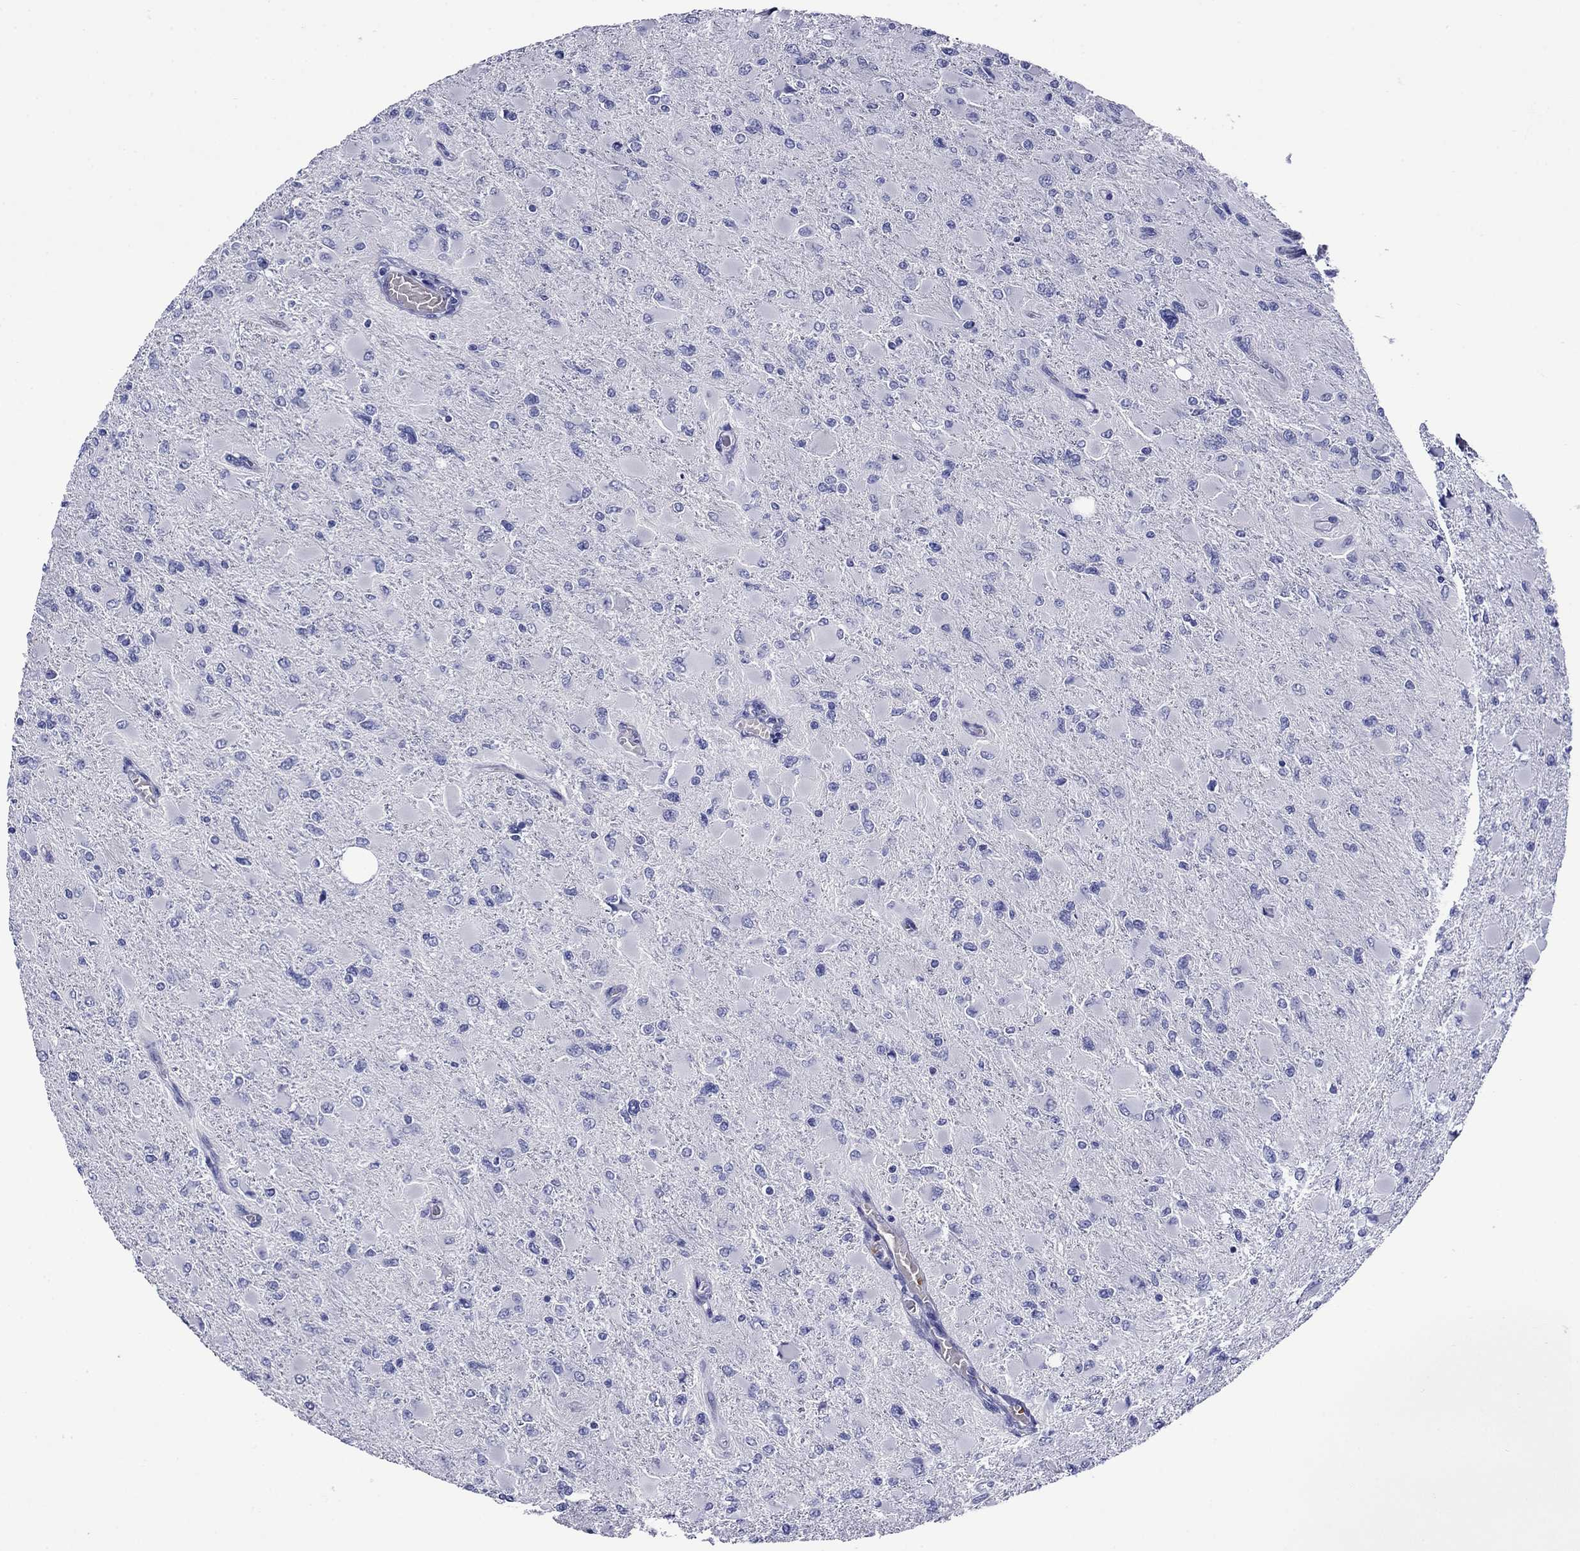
{"staining": {"intensity": "negative", "quantity": "none", "location": "none"}, "tissue": "glioma", "cell_type": "Tumor cells", "image_type": "cancer", "snomed": [{"axis": "morphology", "description": "Glioma, malignant, High grade"}, {"axis": "topography", "description": "Cerebral cortex"}], "caption": "Tumor cells are negative for brown protein staining in glioma.", "gene": "ROM1", "patient": {"sex": "female", "age": 36}}